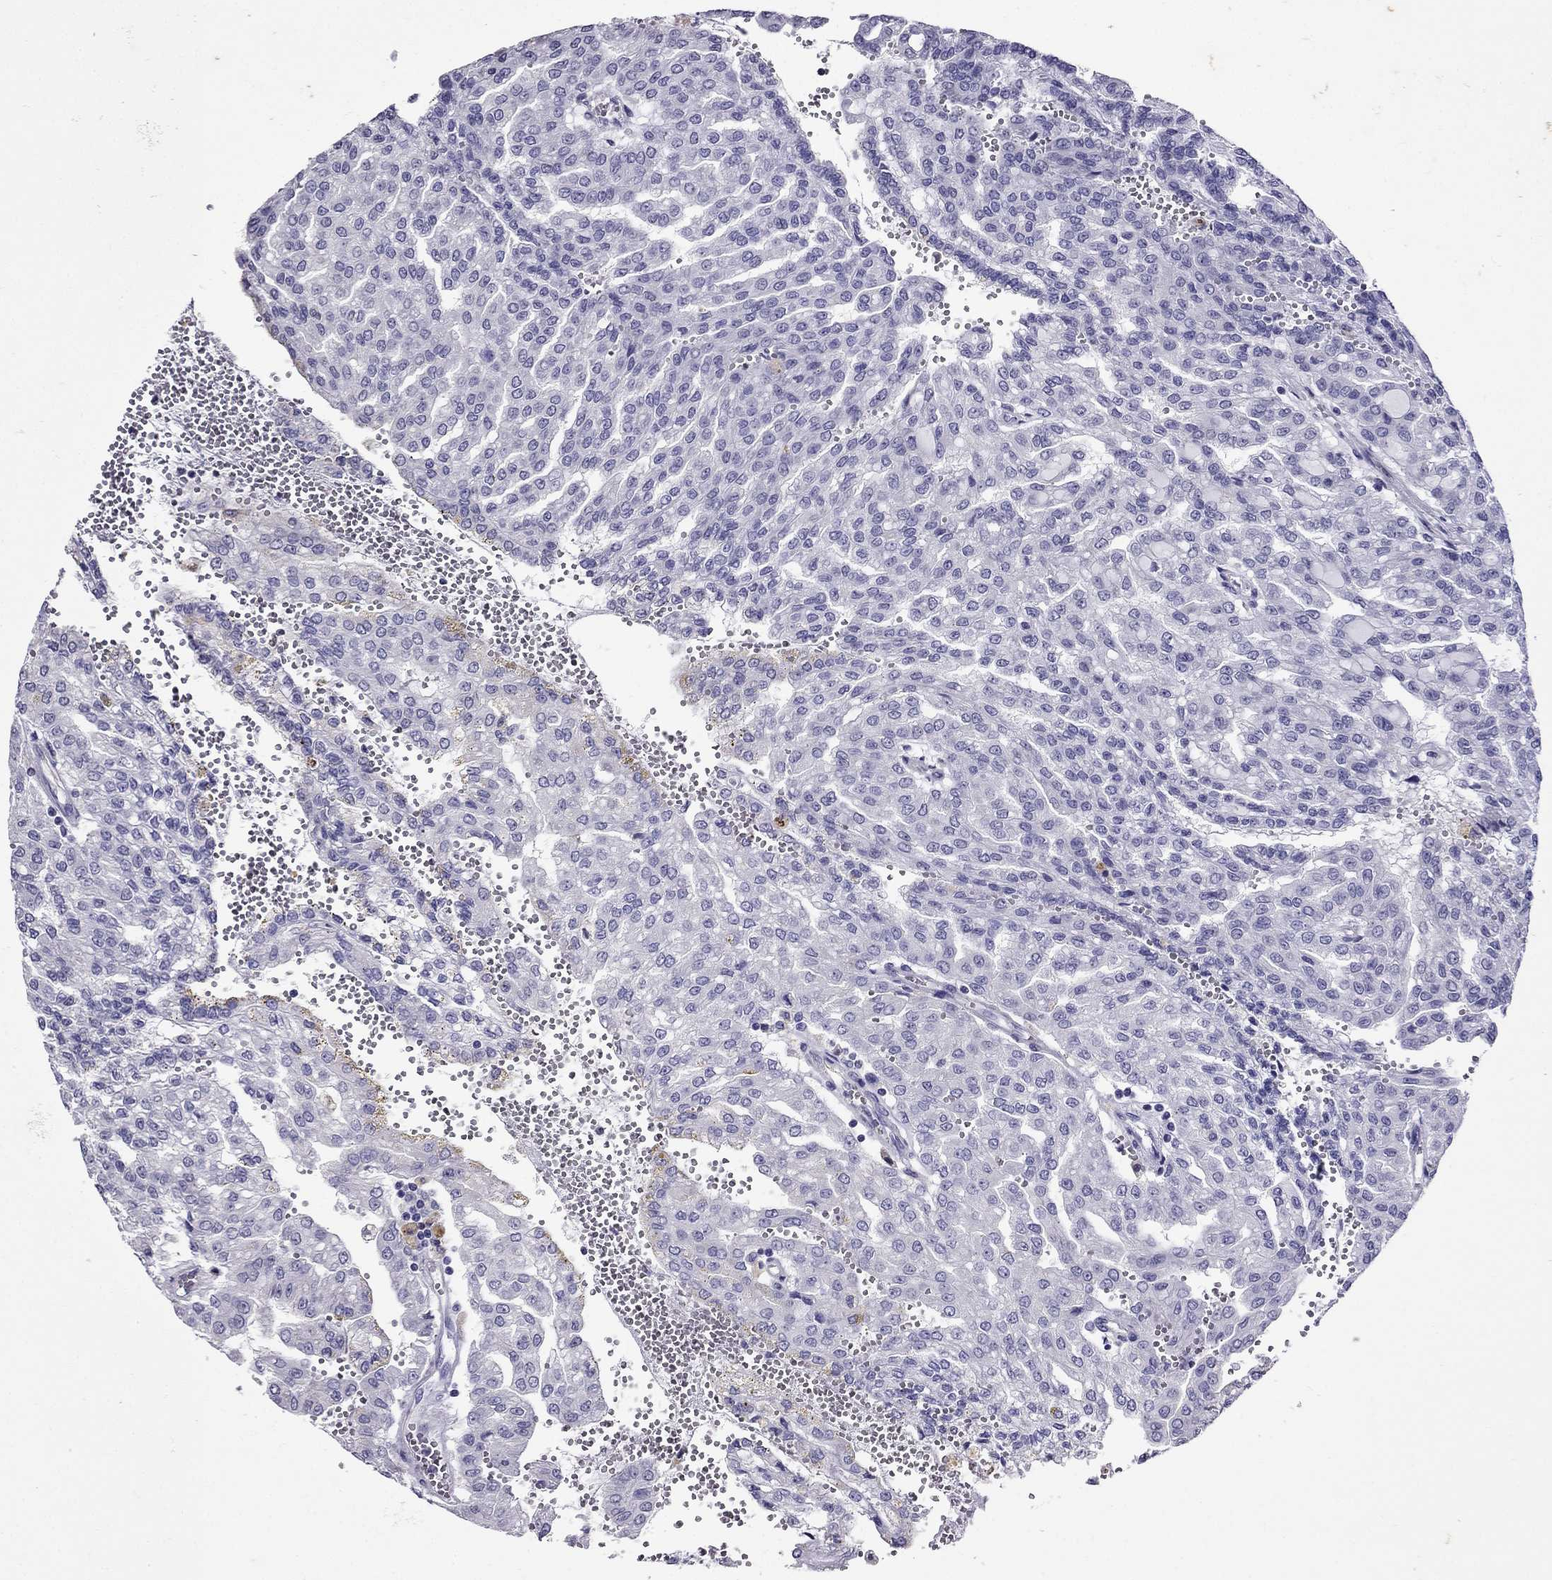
{"staining": {"intensity": "negative", "quantity": "none", "location": "none"}, "tissue": "renal cancer", "cell_type": "Tumor cells", "image_type": "cancer", "snomed": [{"axis": "morphology", "description": "Adenocarcinoma, NOS"}, {"axis": "topography", "description": "Kidney"}], "caption": "Tumor cells show no significant positivity in renal cancer.", "gene": "OXCT2", "patient": {"sex": "male", "age": 63}}